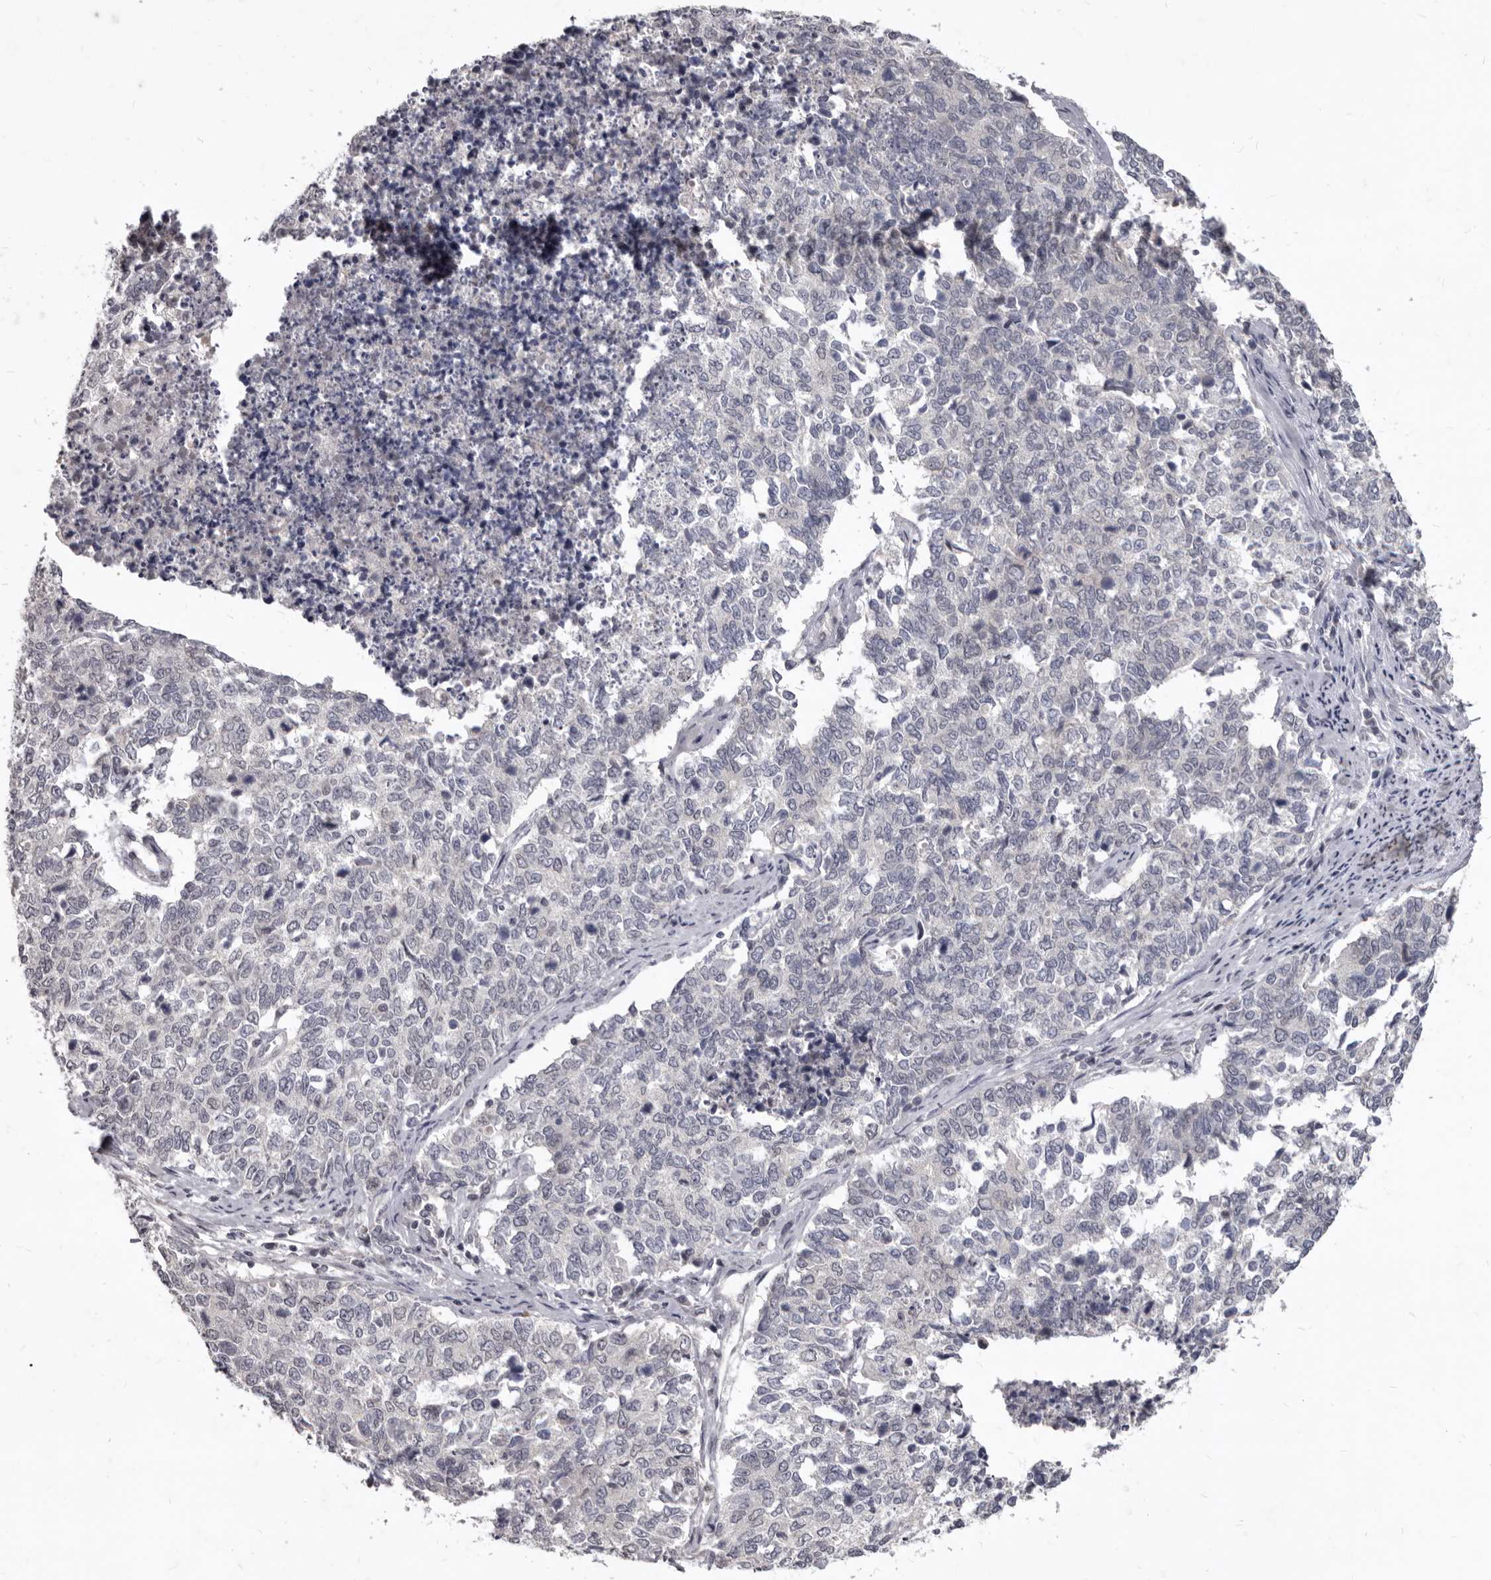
{"staining": {"intensity": "negative", "quantity": "none", "location": "none"}, "tissue": "cervical cancer", "cell_type": "Tumor cells", "image_type": "cancer", "snomed": [{"axis": "morphology", "description": "Squamous cell carcinoma, NOS"}, {"axis": "topography", "description": "Cervix"}], "caption": "This is an immunohistochemistry (IHC) image of cervical cancer. There is no positivity in tumor cells.", "gene": "SULT1E1", "patient": {"sex": "female", "age": 63}}